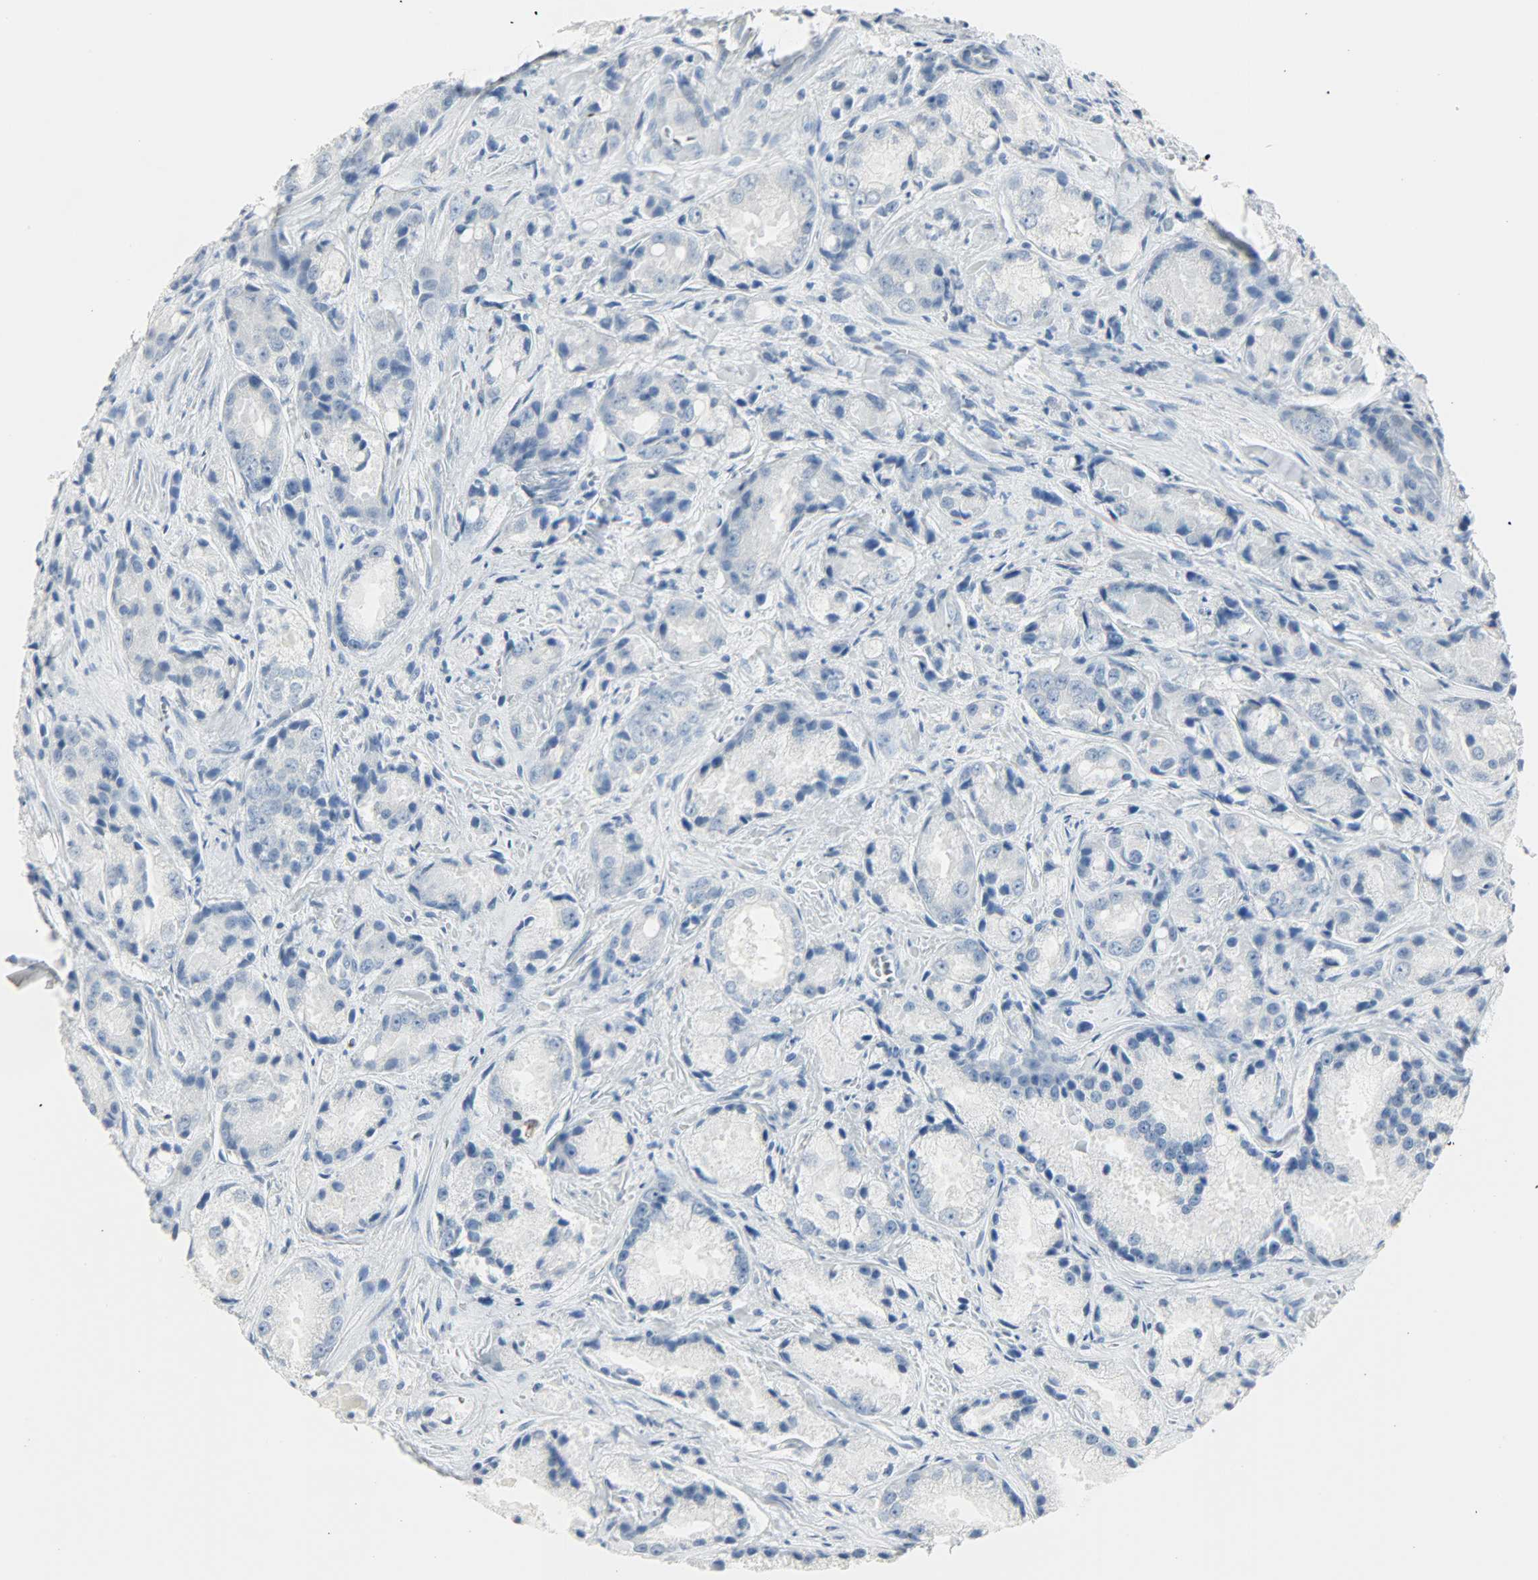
{"staining": {"intensity": "negative", "quantity": "none", "location": "none"}, "tissue": "prostate cancer", "cell_type": "Tumor cells", "image_type": "cancer", "snomed": [{"axis": "morphology", "description": "Adenocarcinoma, Low grade"}, {"axis": "topography", "description": "Prostate"}], "caption": "DAB (3,3'-diaminobenzidine) immunohistochemical staining of prostate cancer reveals no significant staining in tumor cells.", "gene": "PTPN6", "patient": {"sex": "male", "age": 64}}